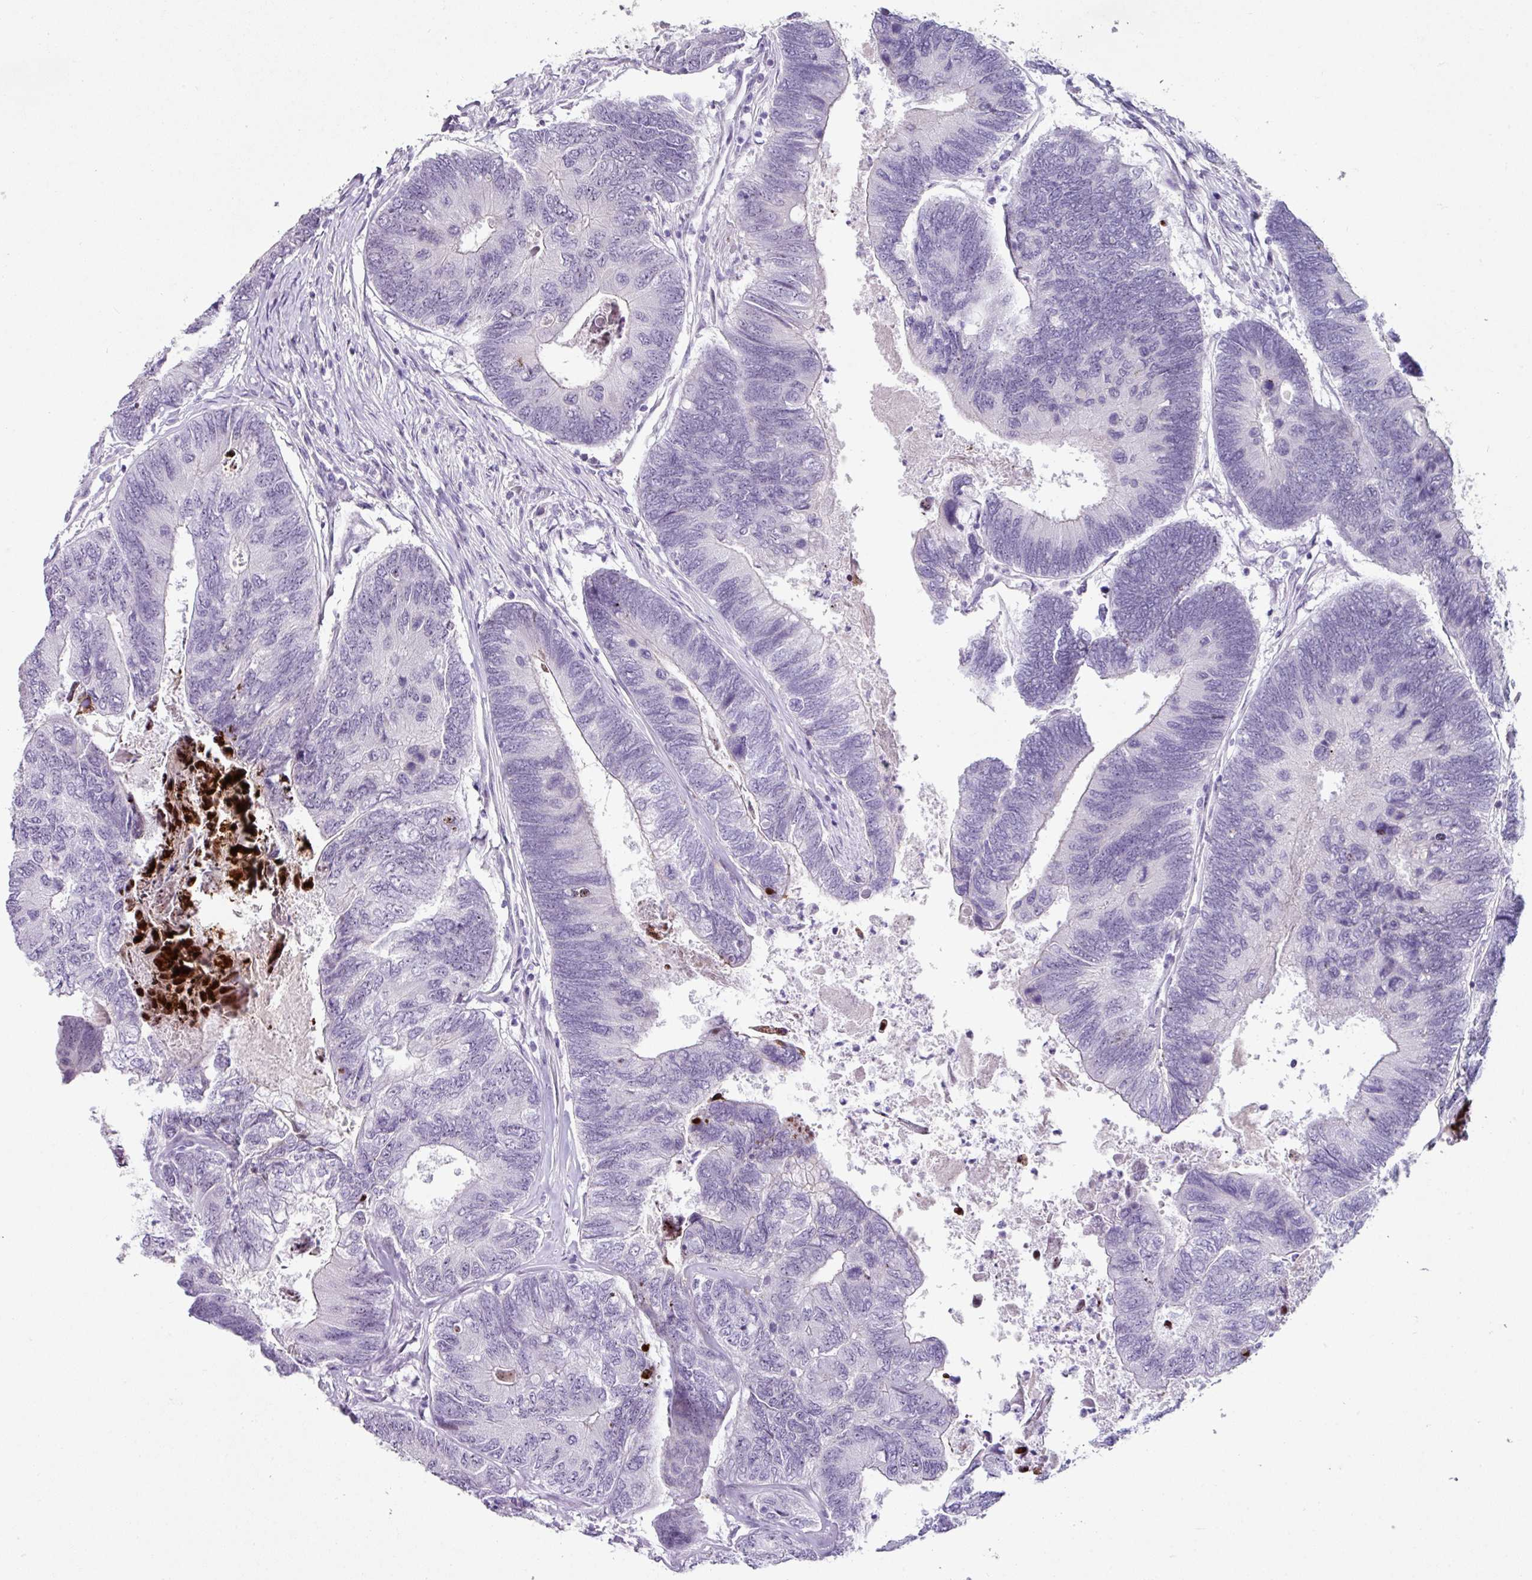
{"staining": {"intensity": "negative", "quantity": "none", "location": "none"}, "tissue": "colorectal cancer", "cell_type": "Tumor cells", "image_type": "cancer", "snomed": [{"axis": "morphology", "description": "Adenocarcinoma, NOS"}, {"axis": "topography", "description": "Colon"}], "caption": "Histopathology image shows no protein expression in tumor cells of colorectal cancer tissue.", "gene": "TRA2A", "patient": {"sex": "female", "age": 67}}